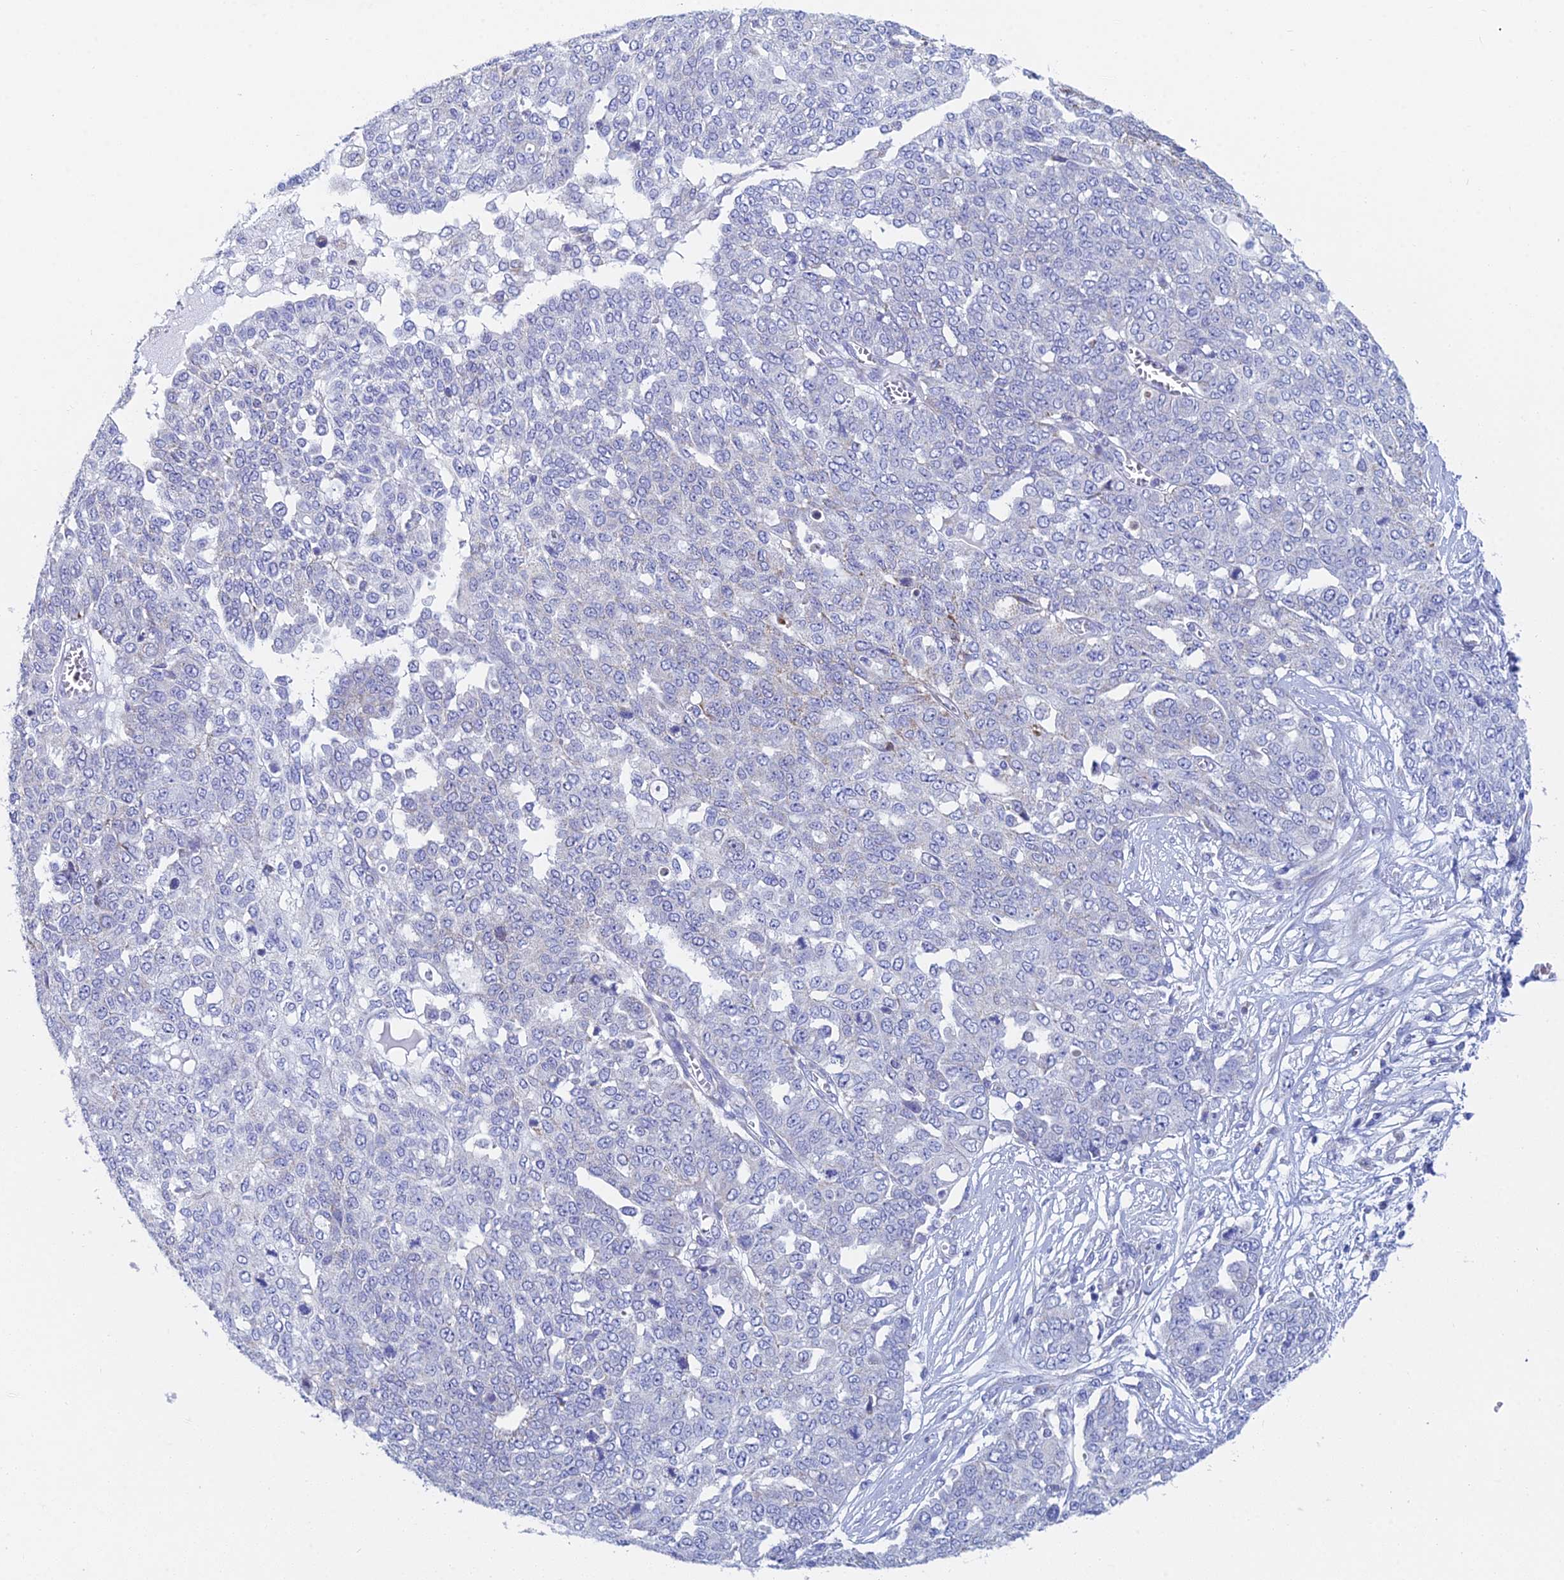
{"staining": {"intensity": "negative", "quantity": "none", "location": "none"}, "tissue": "ovarian cancer", "cell_type": "Tumor cells", "image_type": "cancer", "snomed": [{"axis": "morphology", "description": "Cystadenocarcinoma, serous, NOS"}, {"axis": "topography", "description": "Soft tissue"}, {"axis": "topography", "description": "Ovary"}], "caption": "This is an immunohistochemistry micrograph of ovarian cancer. There is no expression in tumor cells.", "gene": "ACSM1", "patient": {"sex": "female", "age": 57}}